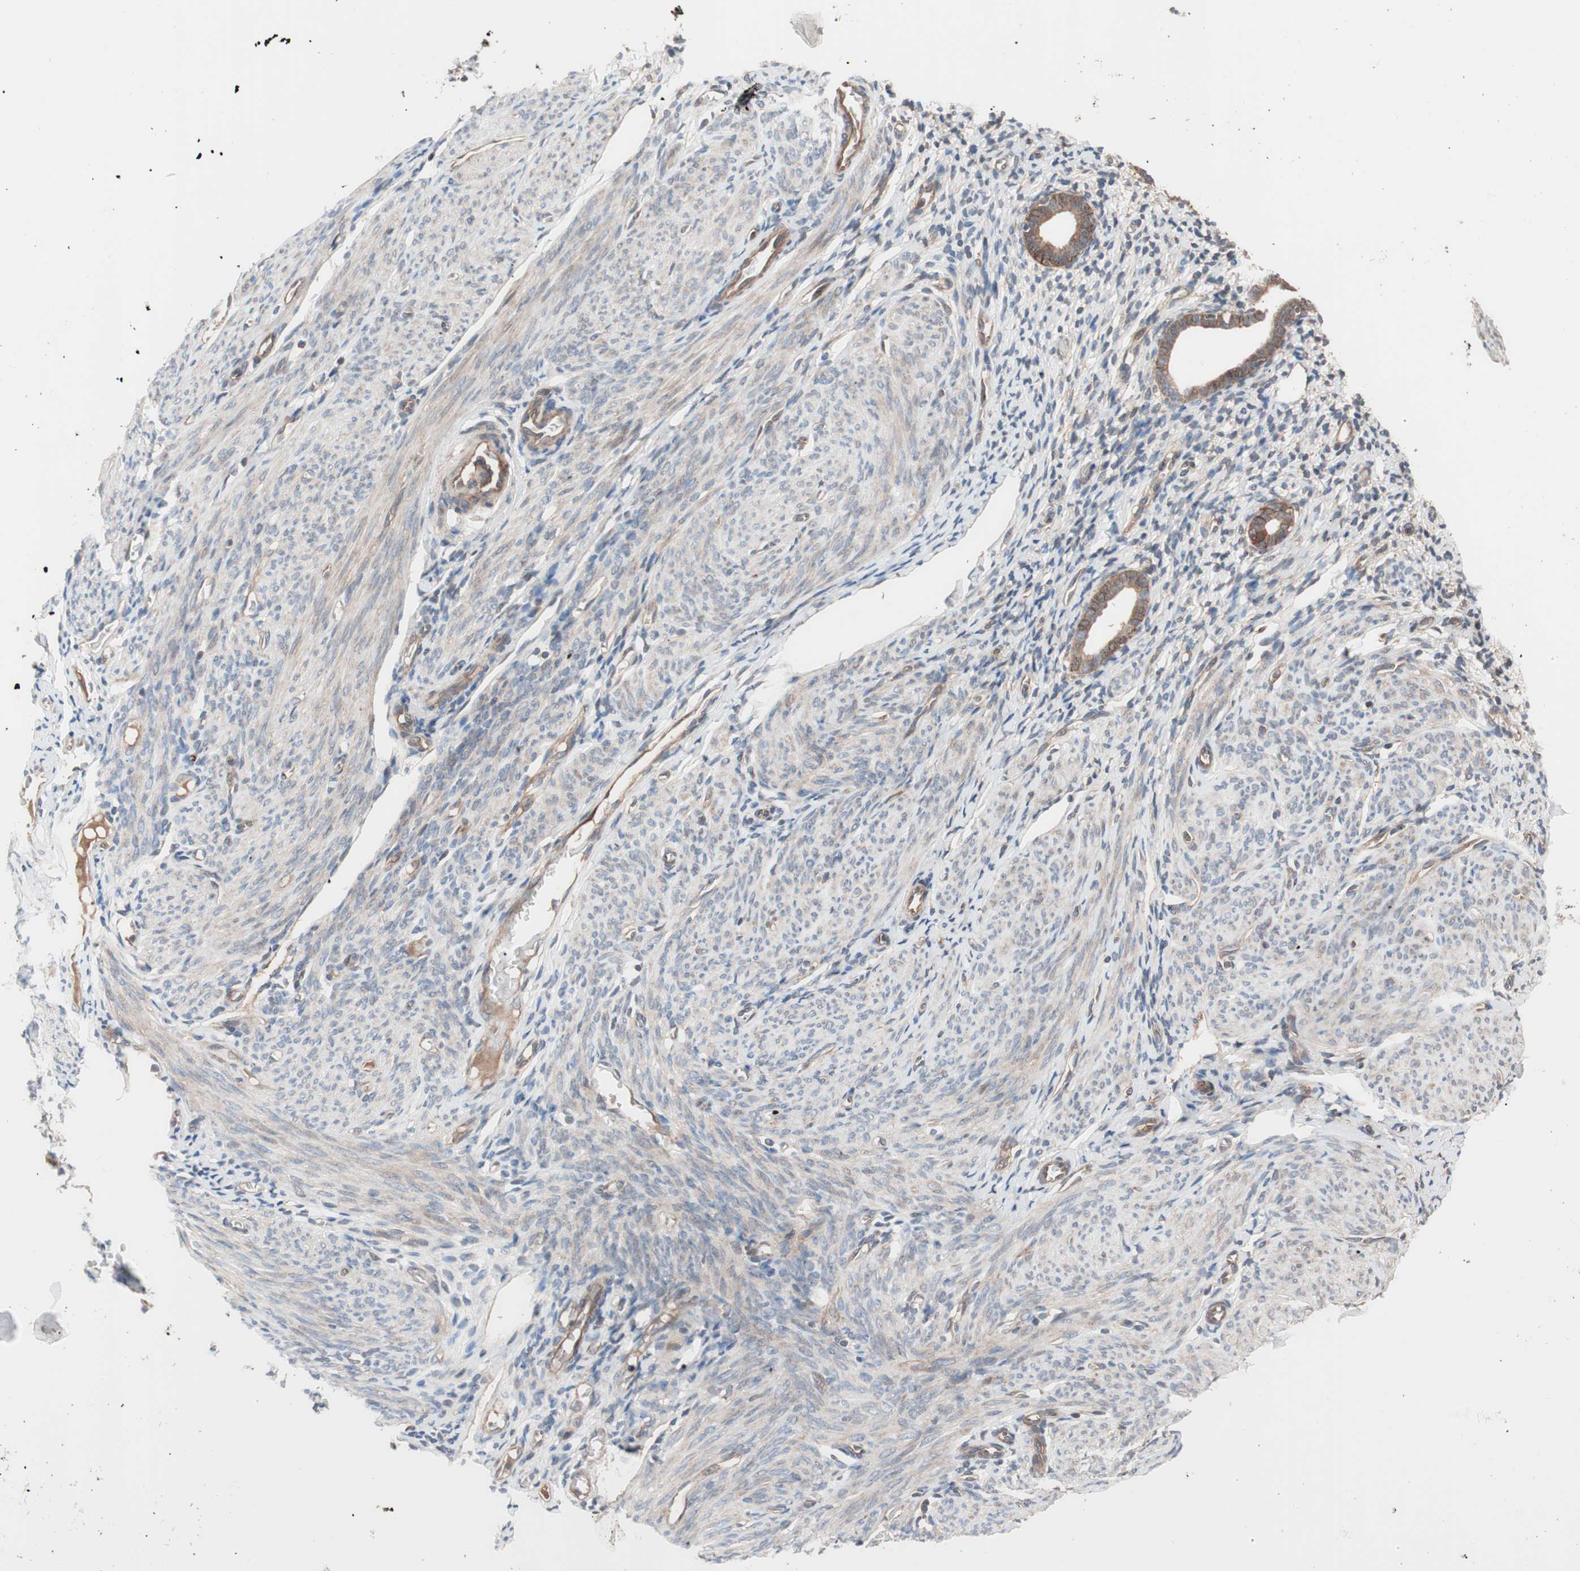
{"staining": {"intensity": "moderate", "quantity": "25%-75%", "location": "cytoplasmic/membranous"}, "tissue": "endometrium", "cell_type": "Cells in endometrial stroma", "image_type": "normal", "snomed": [{"axis": "morphology", "description": "Normal tissue, NOS"}, {"axis": "topography", "description": "Endometrium"}], "caption": "Immunohistochemical staining of unremarkable endometrium reveals medium levels of moderate cytoplasmic/membranous staining in about 25%-75% of cells in endometrial stroma.", "gene": "SDC4", "patient": {"sex": "female", "age": 61}}